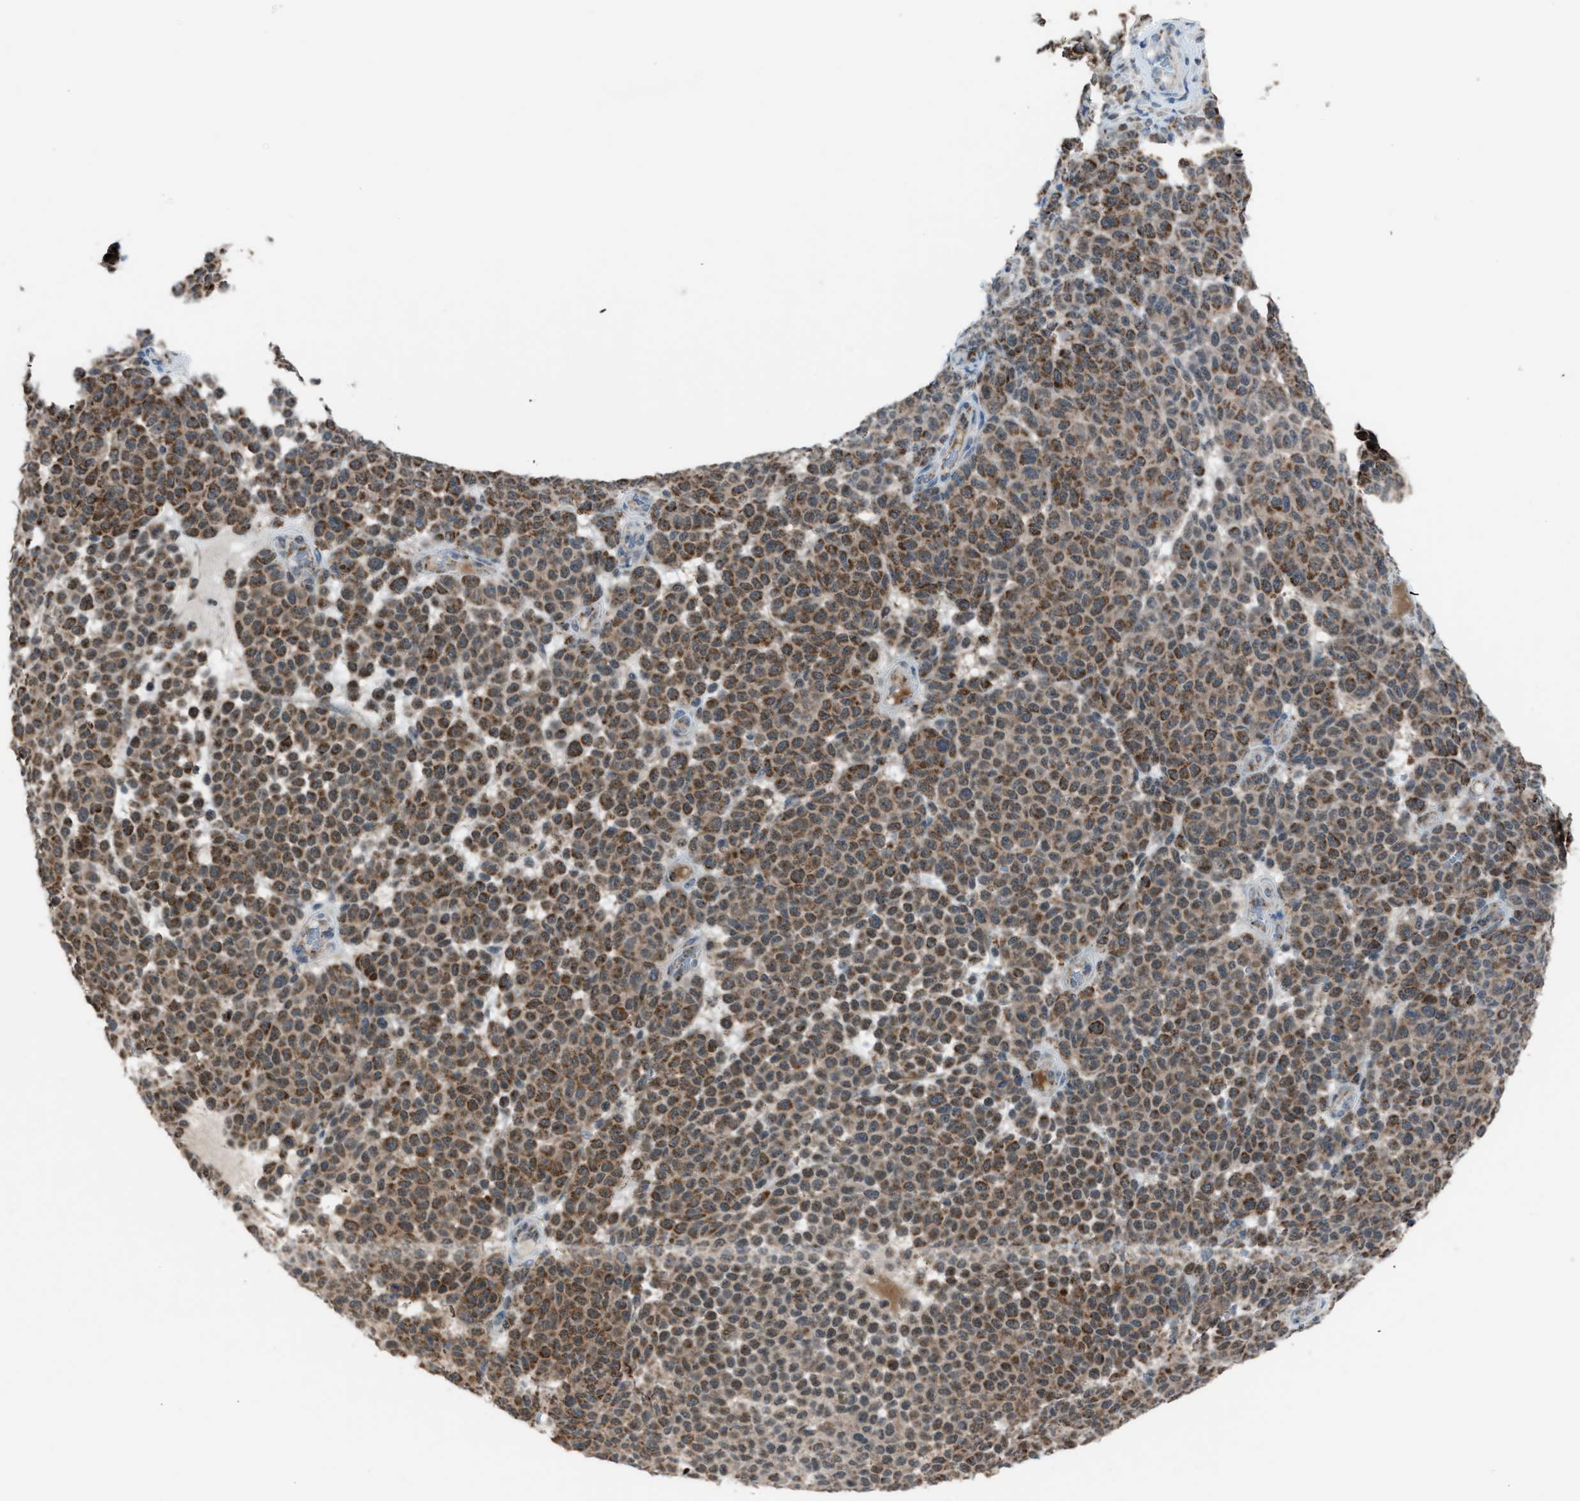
{"staining": {"intensity": "moderate", "quantity": ">75%", "location": "cytoplasmic/membranous"}, "tissue": "melanoma", "cell_type": "Tumor cells", "image_type": "cancer", "snomed": [{"axis": "morphology", "description": "Malignant melanoma, NOS"}, {"axis": "topography", "description": "Skin"}], "caption": "The micrograph demonstrates a brown stain indicating the presence of a protein in the cytoplasmic/membranous of tumor cells in malignant melanoma. (IHC, brightfield microscopy, high magnification).", "gene": "SRM", "patient": {"sex": "male", "age": 59}}